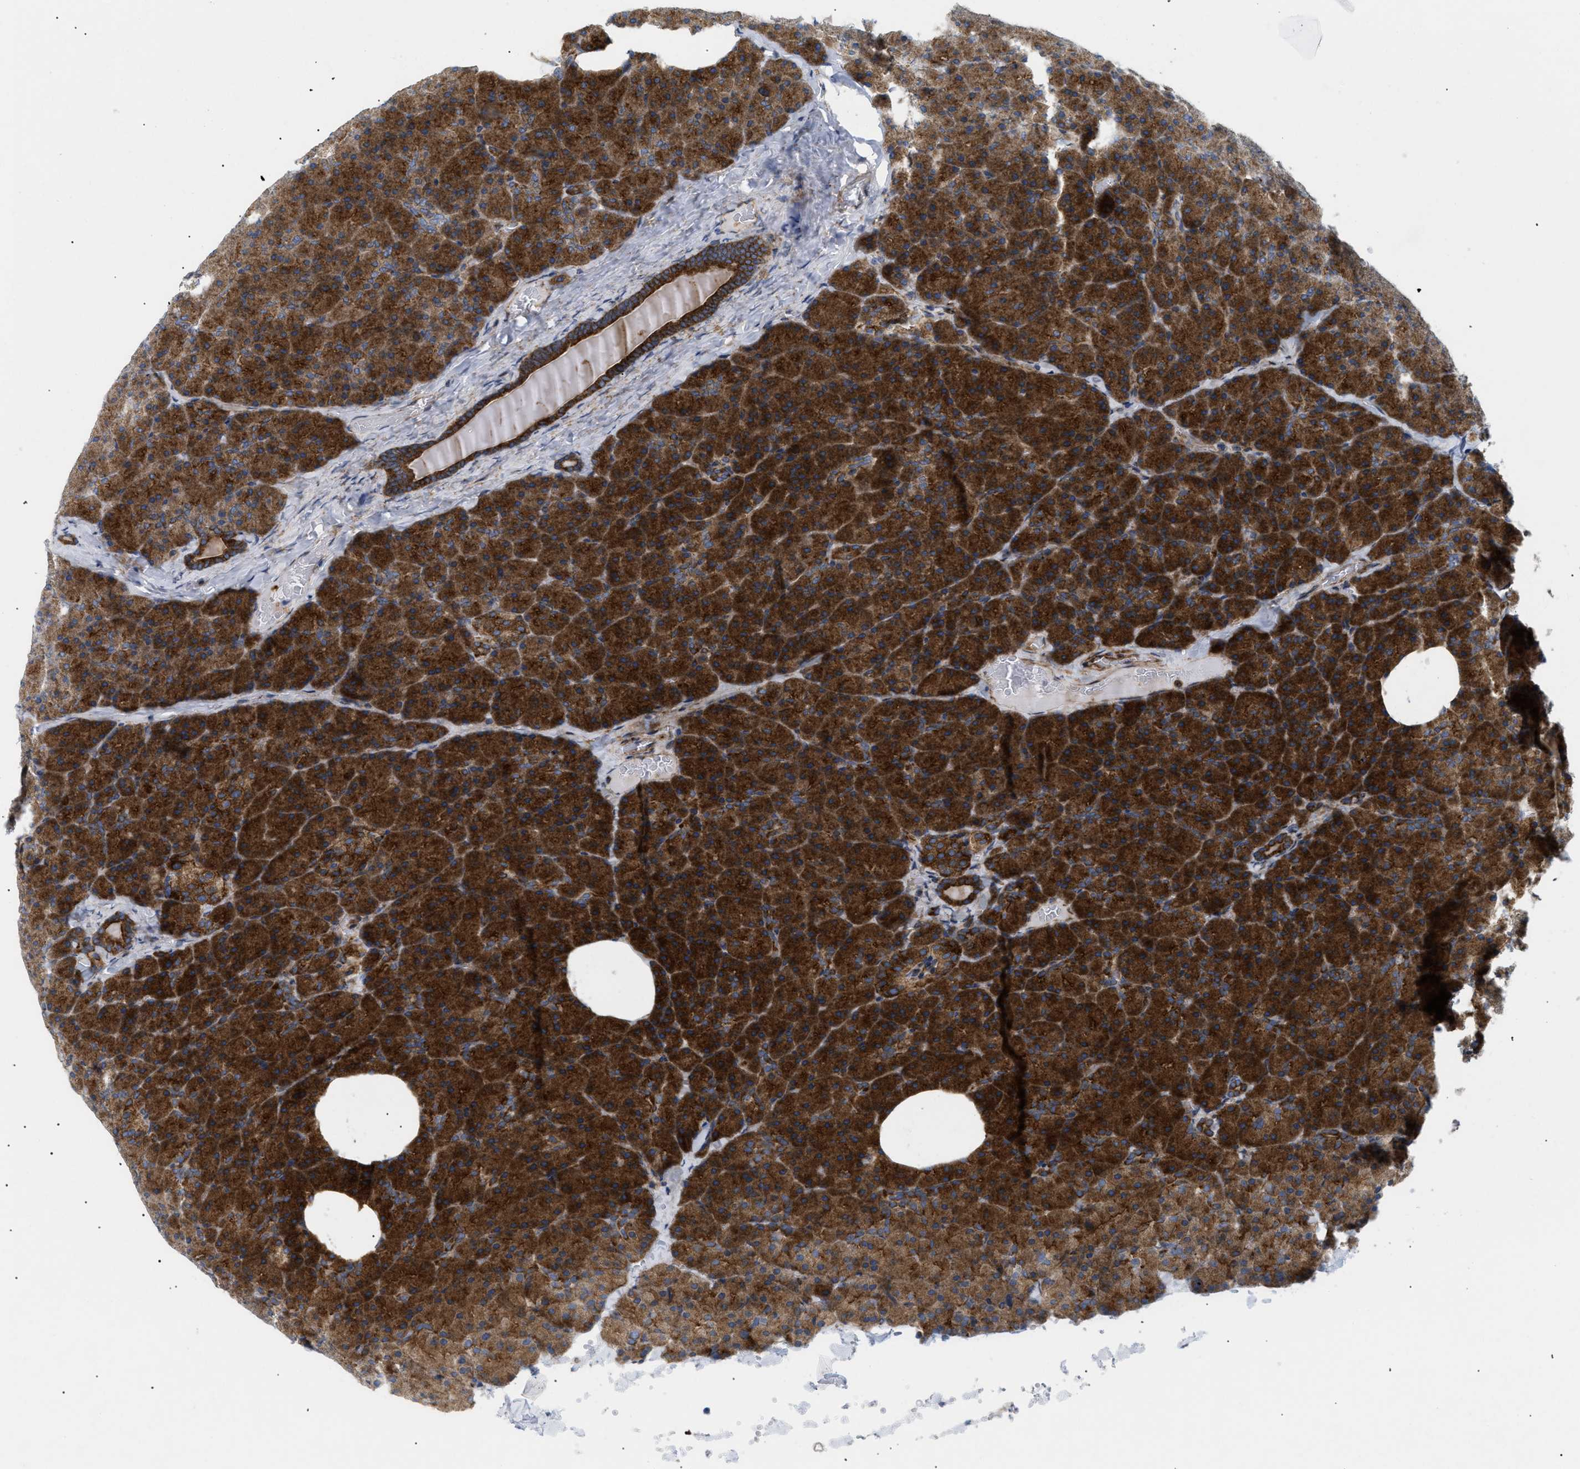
{"staining": {"intensity": "strong", "quantity": ">75%", "location": "cytoplasmic/membranous"}, "tissue": "pancreas", "cell_type": "Exocrine glandular cells", "image_type": "normal", "snomed": [{"axis": "morphology", "description": "Normal tissue, NOS"}, {"axis": "topography", "description": "Pancreas"}], "caption": "DAB immunohistochemical staining of unremarkable pancreas shows strong cytoplasmic/membranous protein positivity in approximately >75% of exocrine glandular cells.", "gene": "DCTN4", "patient": {"sex": "female", "age": 35}}